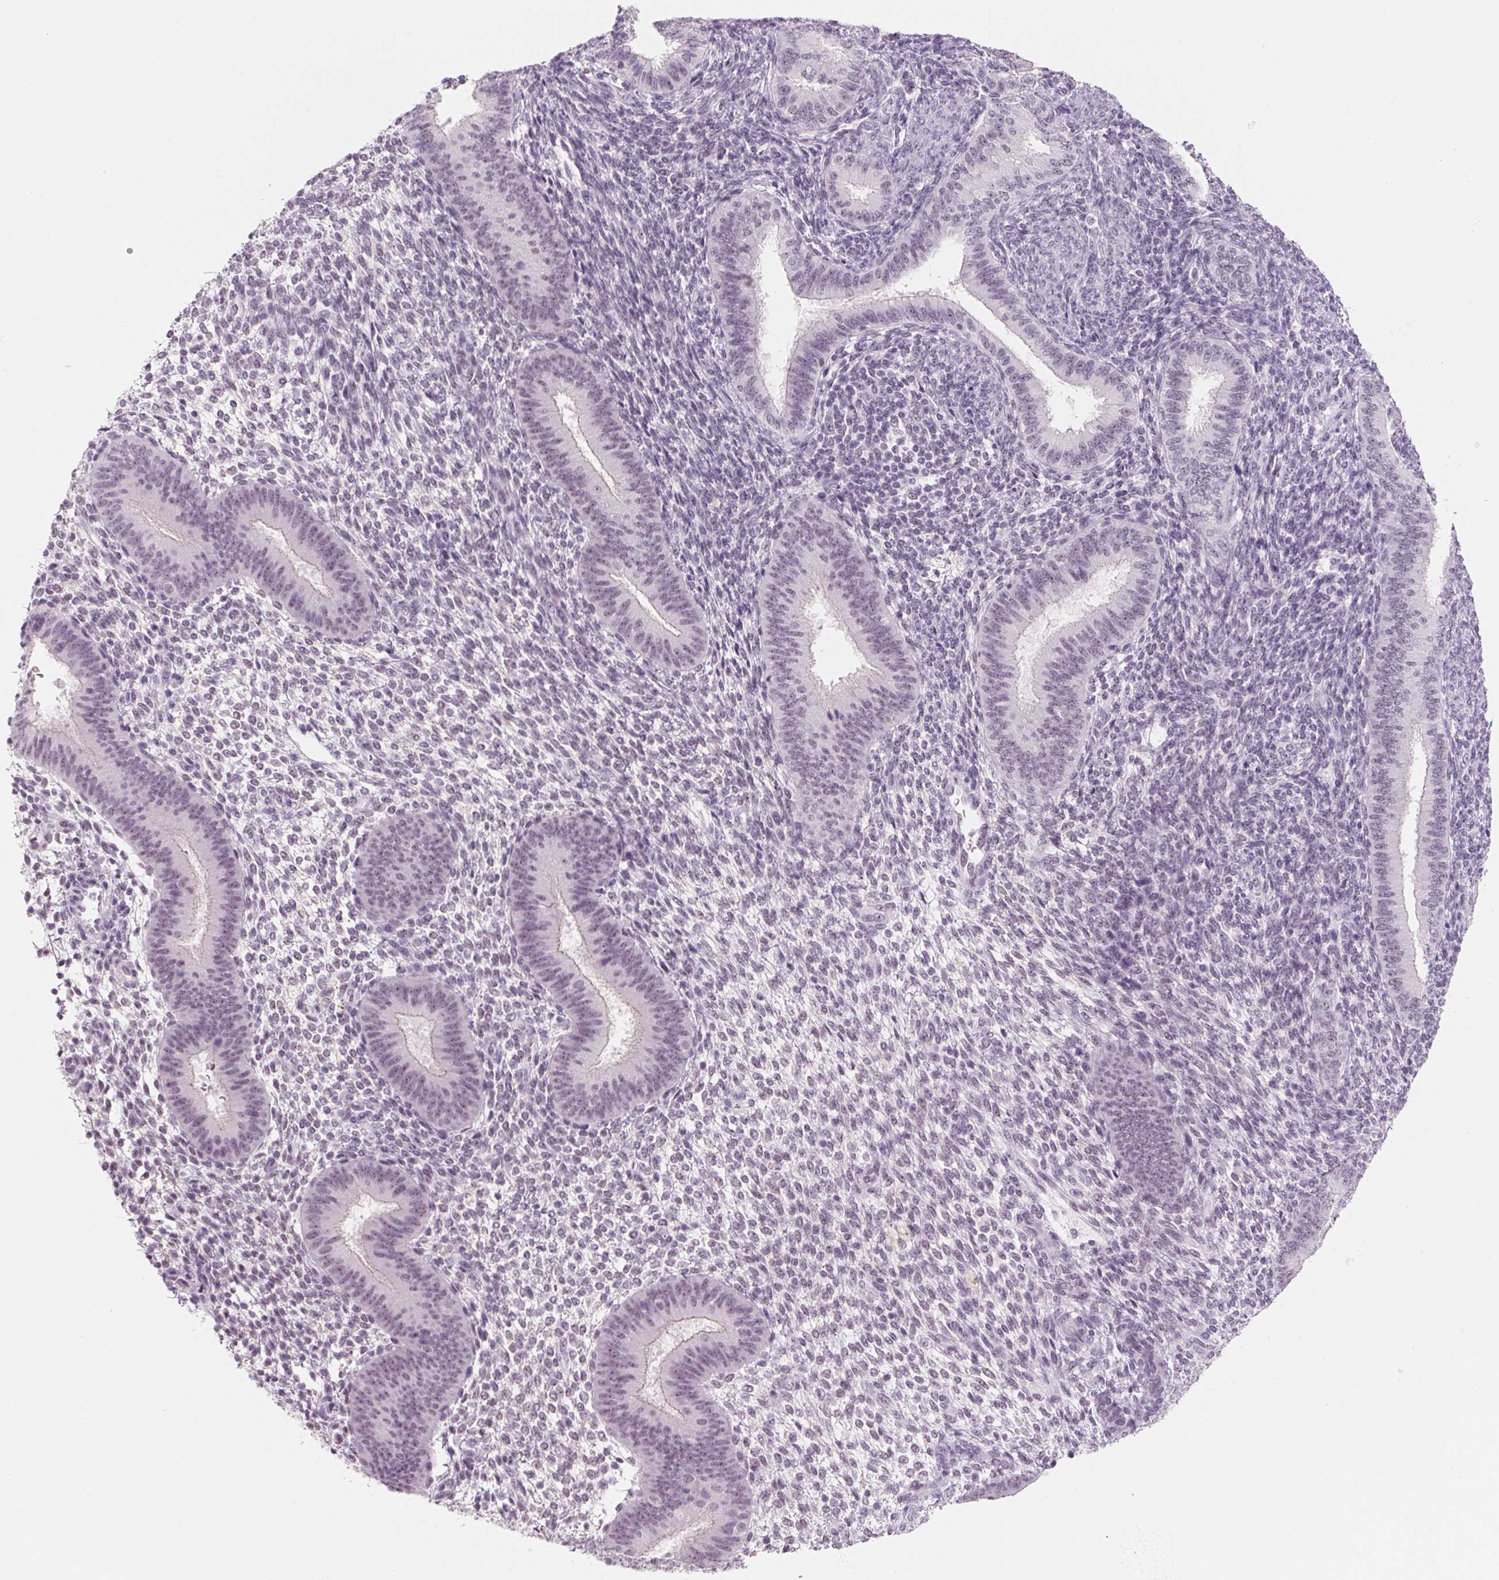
{"staining": {"intensity": "negative", "quantity": "none", "location": "none"}, "tissue": "endometrium", "cell_type": "Cells in endometrial stroma", "image_type": "normal", "snomed": [{"axis": "morphology", "description": "Normal tissue, NOS"}, {"axis": "topography", "description": "Endometrium"}], "caption": "The immunohistochemistry image has no significant staining in cells in endometrial stroma of endometrium. Brightfield microscopy of immunohistochemistry (IHC) stained with DAB (3,3'-diaminobenzidine) (brown) and hematoxylin (blue), captured at high magnification.", "gene": "ZIC4", "patient": {"sex": "female", "age": 39}}